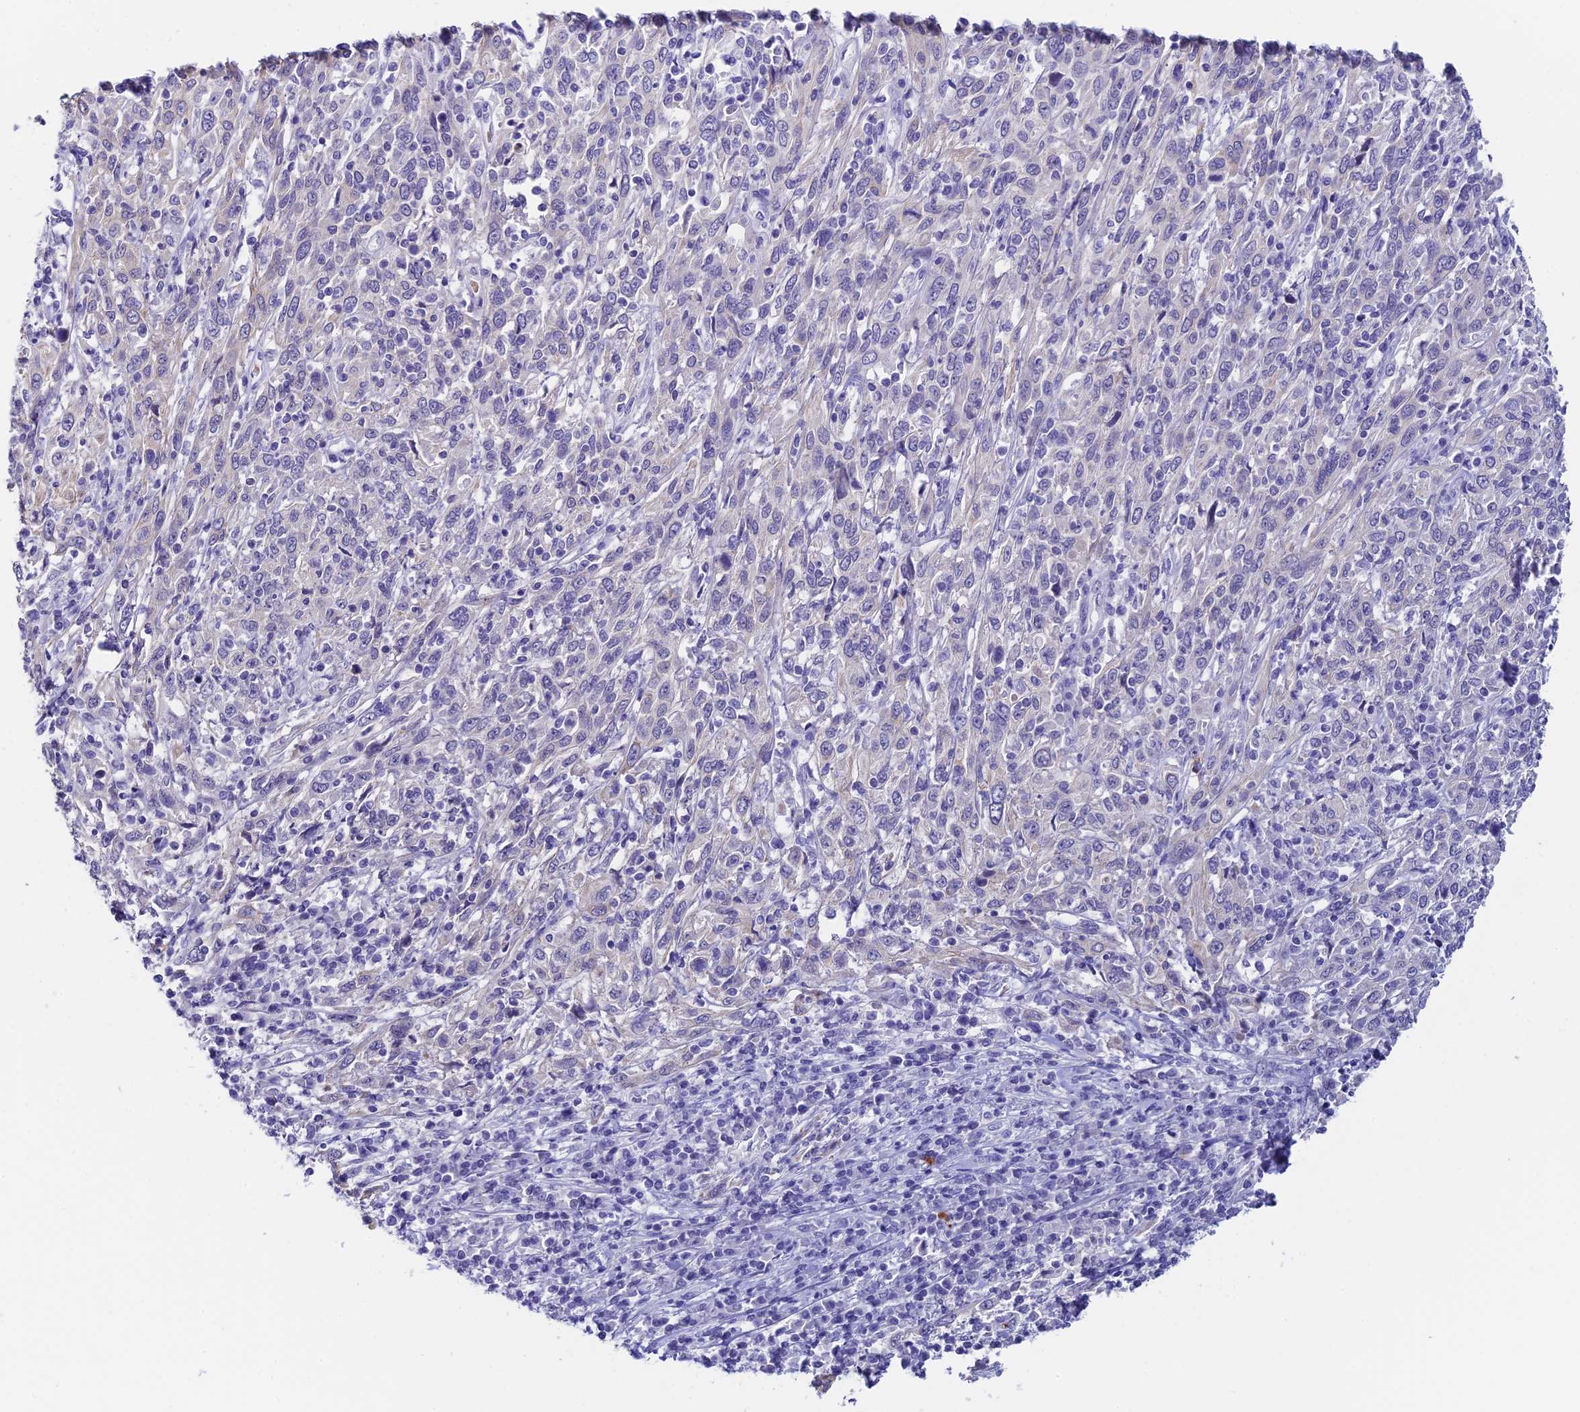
{"staining": {"intensity": "negative", "quantity": "none", "location": "none"}, "tissue": "cervical cancer", "cell_type": "Tumor cells", "image_type": "cancer", "snomed": [{"axis": "morphology", "description": "Squamous cell carcinoma, NOS"}, {"axis": "topography", "description": "Cervix"}], "caption": "Immunohistochemical staining of cervical cancer (squamous cell carcinoma) displays no significant staining in tumor cells.", "gene": "RASGEF1B", "patient": {"sex": "female", "age": 46}}